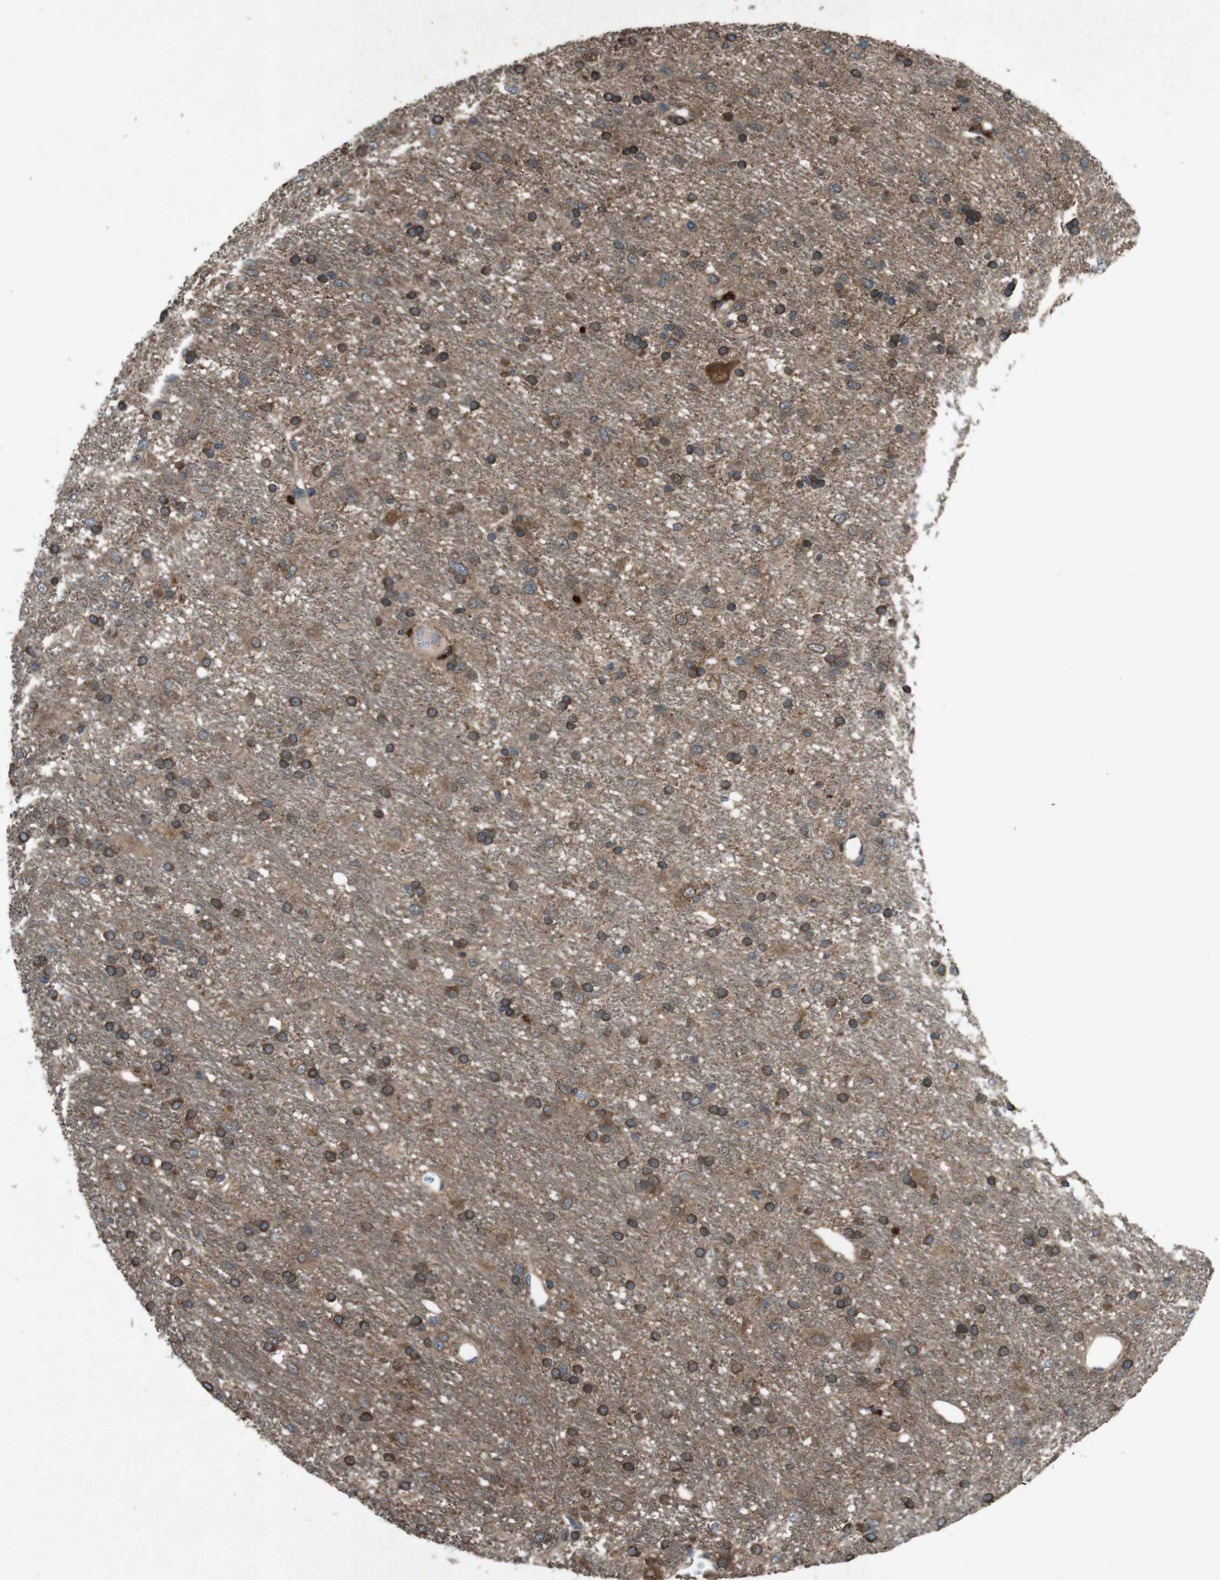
{"staining": {"intensity": "strong", "quantity": "<25%", "location": "cytoplasmic/membranous"}, "tissue": "glioma", "cell_type": "Tumor cells", "image_type": "cancer", "snomed": [{"axis": "morphology", "description": "Glioma, malignant, Low grade"}, {"axis": "topography", "description": "Brain"}], "caption": "Immunohistochemical staining of malignant glioma (low-grade) reveals medium levels of strong cytoplasmic/membranous protein expression in about <25% of tumor cells. (brown staining indicates protein expression, while blue staining denotes nuclei).", "gene": "SLC27A4", "patient": {"sex": "male", "age": 77}}